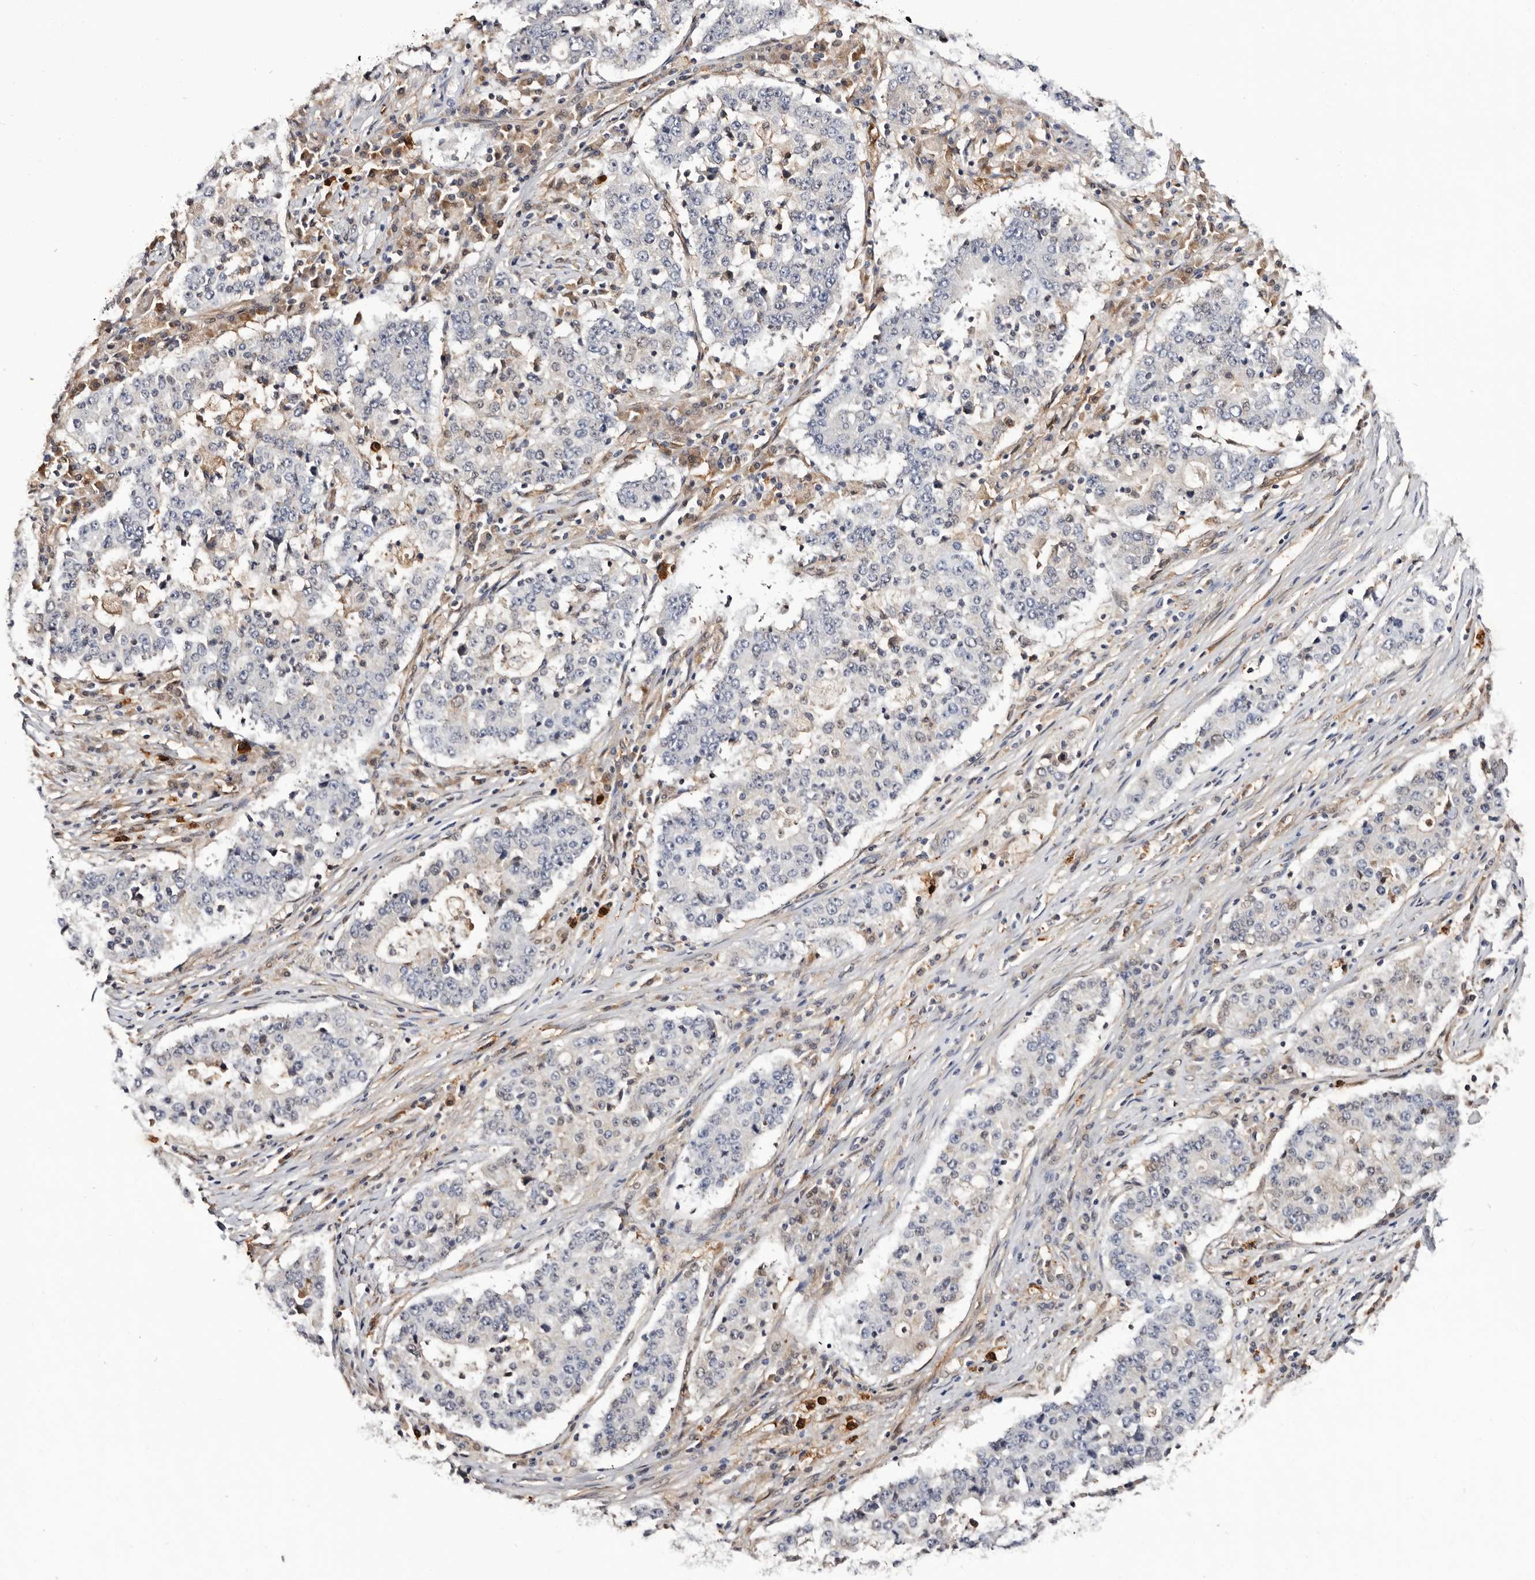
{"staining": {"intensity": "negative", "quantity": "none", "location": "none"}, "tissue": "stomach cancer", "cell_type": "Tumor cells", "image_type": "cancer", "snomed": [{"axis": "morphology", "description": "Adenocarcinoma, NOS"}, {"axis": "topography", "description": "Stomach"}], "caption": "Tumor cells show no significant expression in stomach cancer (adenocarcinoma).", "gene": "TP53I3", "patient": {"sex": "male", "age": 59}}